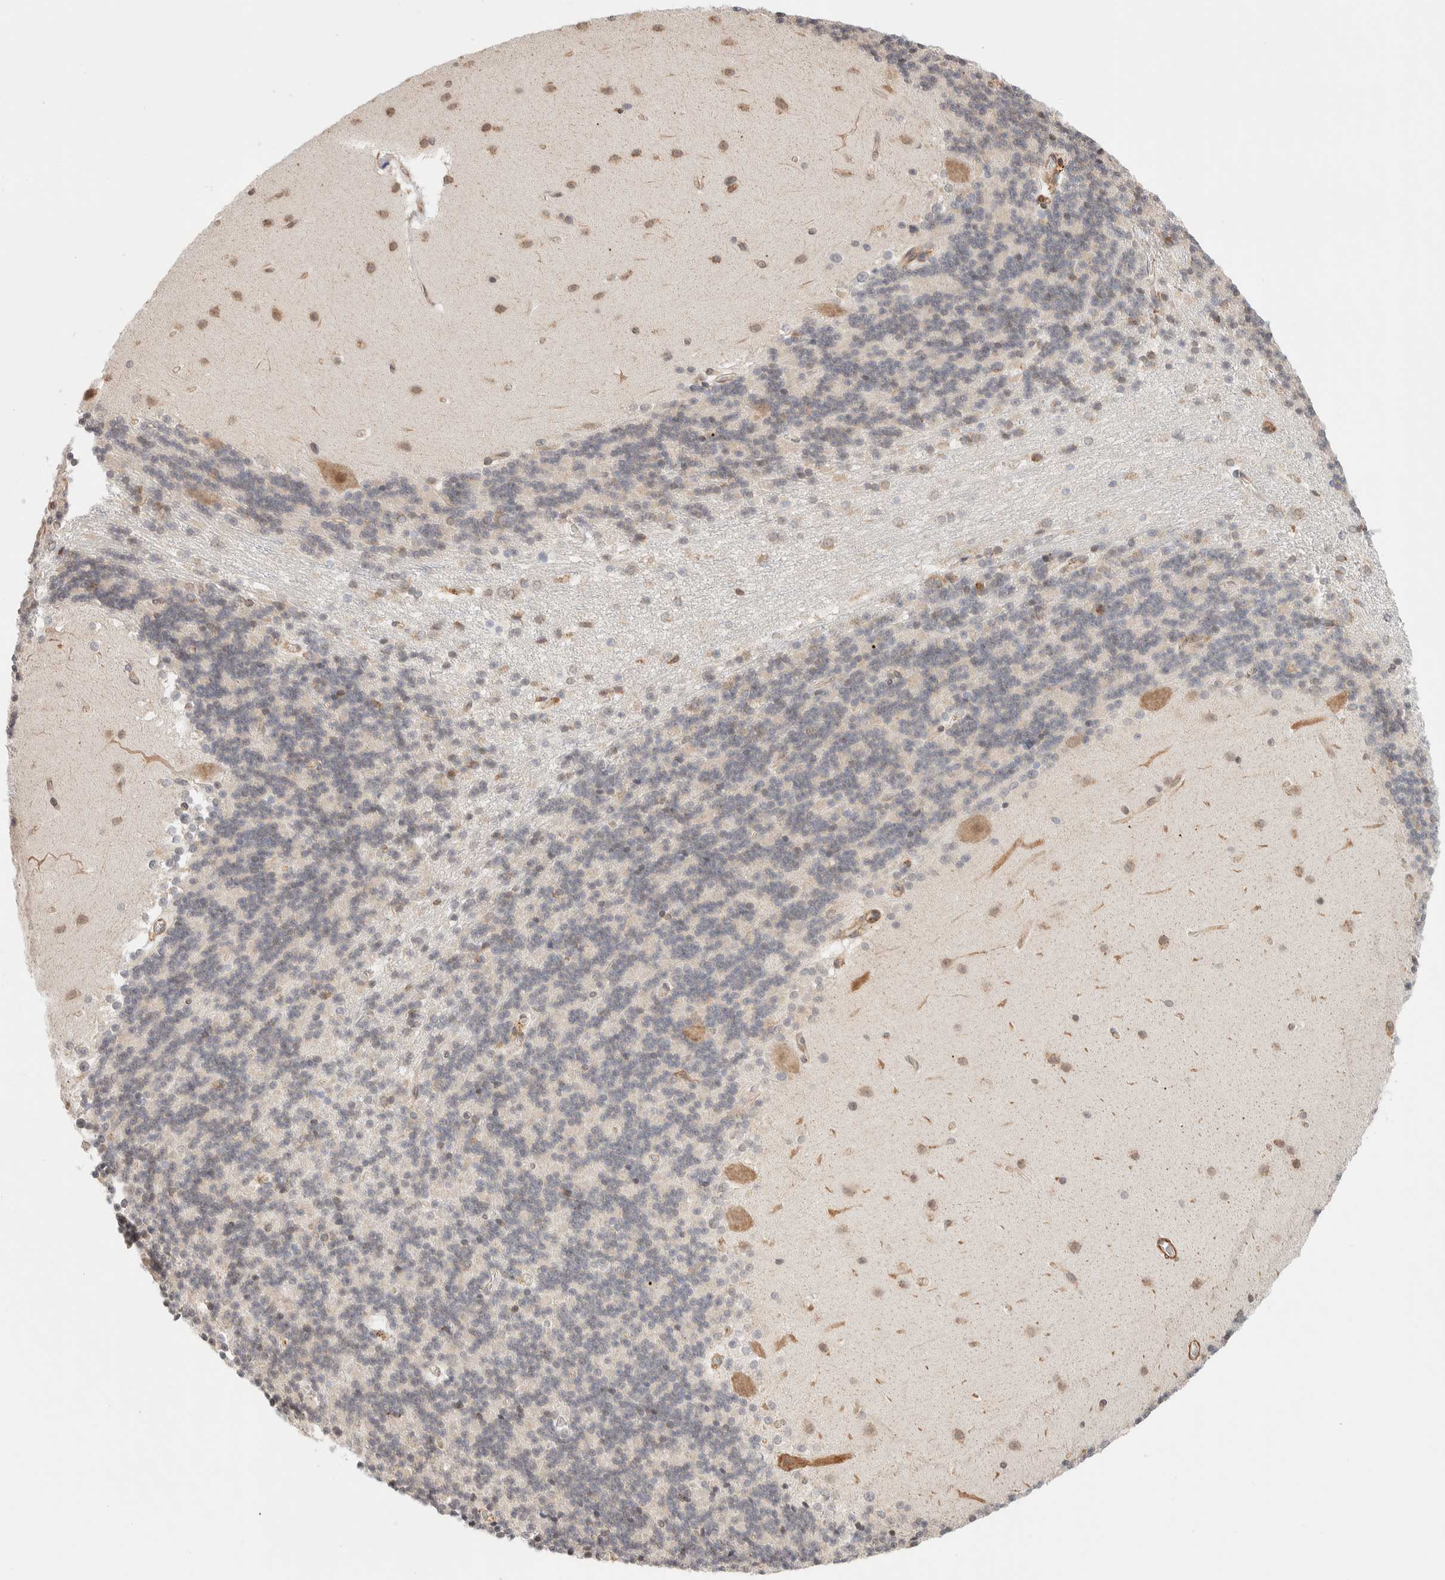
{"staining": {"intensity": "weak", "quantity": "<25%", "location": "cytoplasmic/membranous"}, "tissue": "cerebellum", "cell_type": "Cells in granular layer", "image_type": "normal", "snomed": [{"axis": "morphology", "description": "Normal tissue, NOS"}, {"axis": "topography", "description": "Cerebellum"}], "caption": "Immunohistochemistry histopathology image of normal cerebellum stained for a protein (brown), which exhibits no staining in cells in granular layer. Brightfield microscopy of immunohistochemistry (IHC) stained with DAB (brown) and hematoxylin (blue), captured at high magnification.", "gene": "INTS1", "patient": {"sex": "female", "age": 19}}